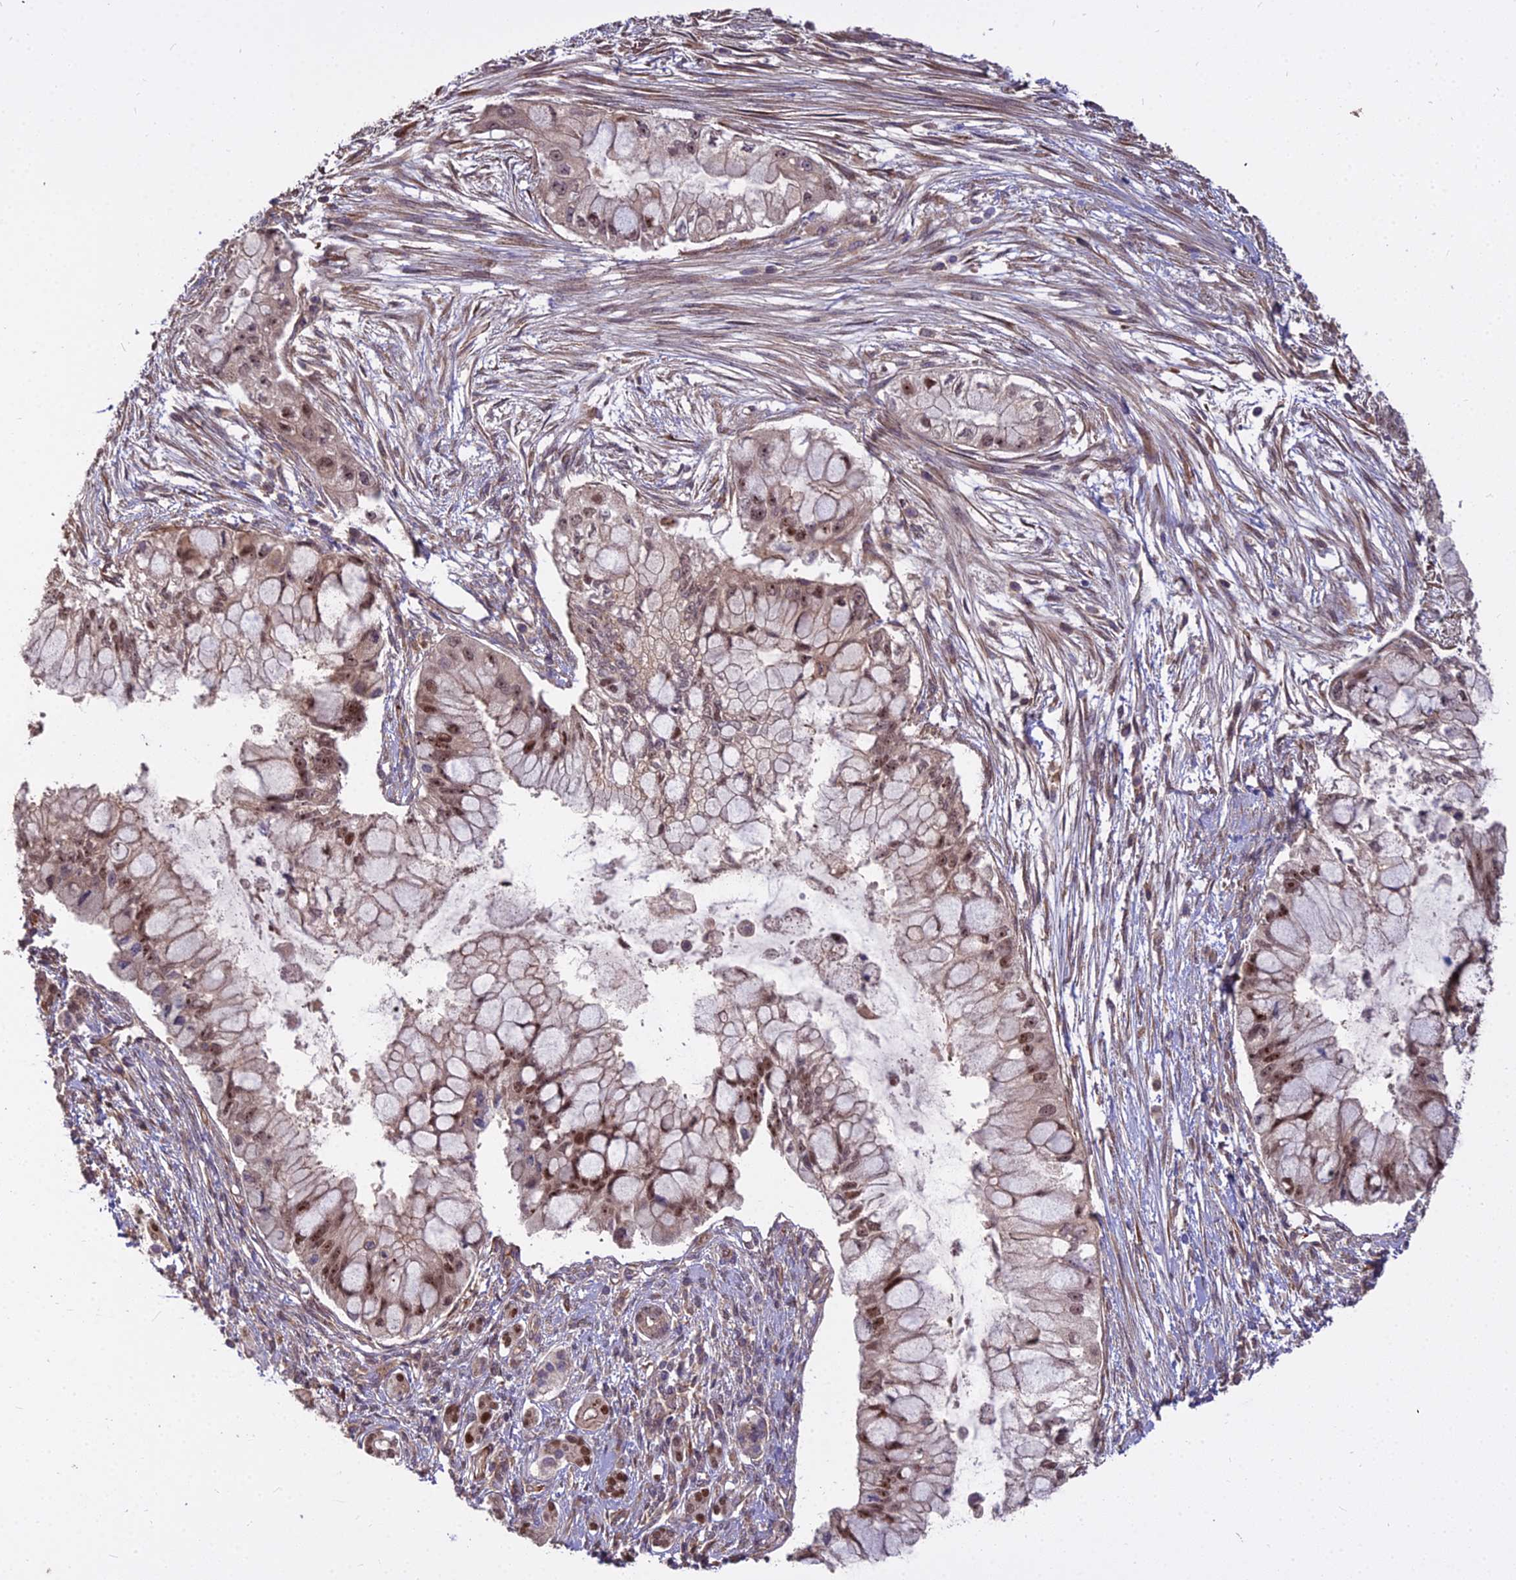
{"staining": {"intensity": "moderate", "quantity": ">75%", "location": "nuclear"}, "tissue": "pancreatic cancer", "cell_type": "Tumor cells", "image_type": "cancer", "snomed": [{"axis": "morphology", "description": "Adenocarcinoma, NOS"}, {"axis": "topography", "description": "Pancreas"}], "caption": "Pancreatic cancer tissue exhibits moderate nuclear positivity in about >75% of tumor cells", "gene": "TCEA3", "patient": {"sex": "male", "age": 48}}